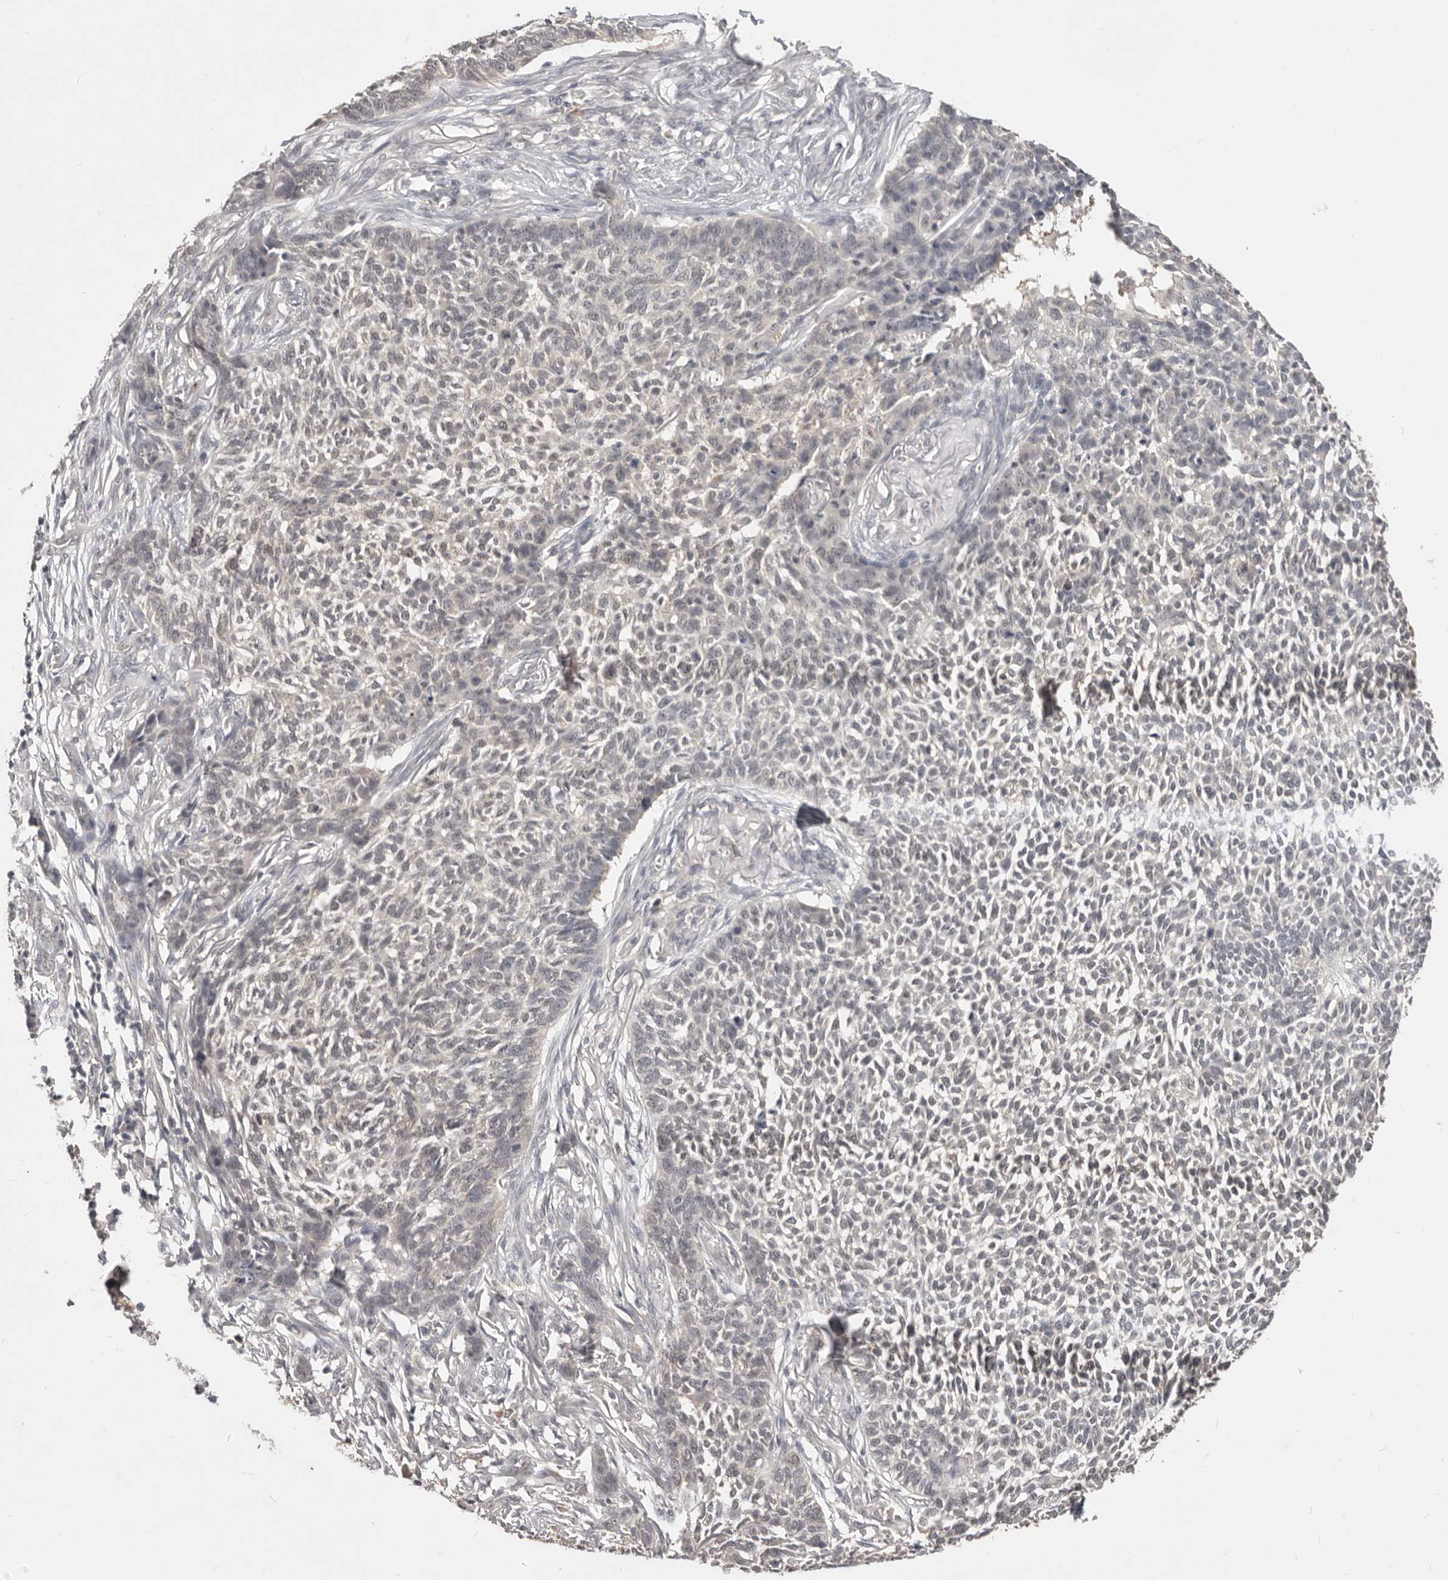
{"staining": {"intensity": "negative", "quantity": "none", "location": "none"}, "tissue": "skin cancer", "cell_type": "Tumor cells", "image_type": "cancer", "snomed": [{"axis": "morphology", "description": "Basal cell carcinoma"}, {"axis": "topography", "description": "Skin"}], "caption": "IHC image of human skin basal cell carcinoma stained for a protein (brown), which displays no staining in tumor cells.", "gene": "TSPAN13", "patient": {"sex": "male", "age": 85}}